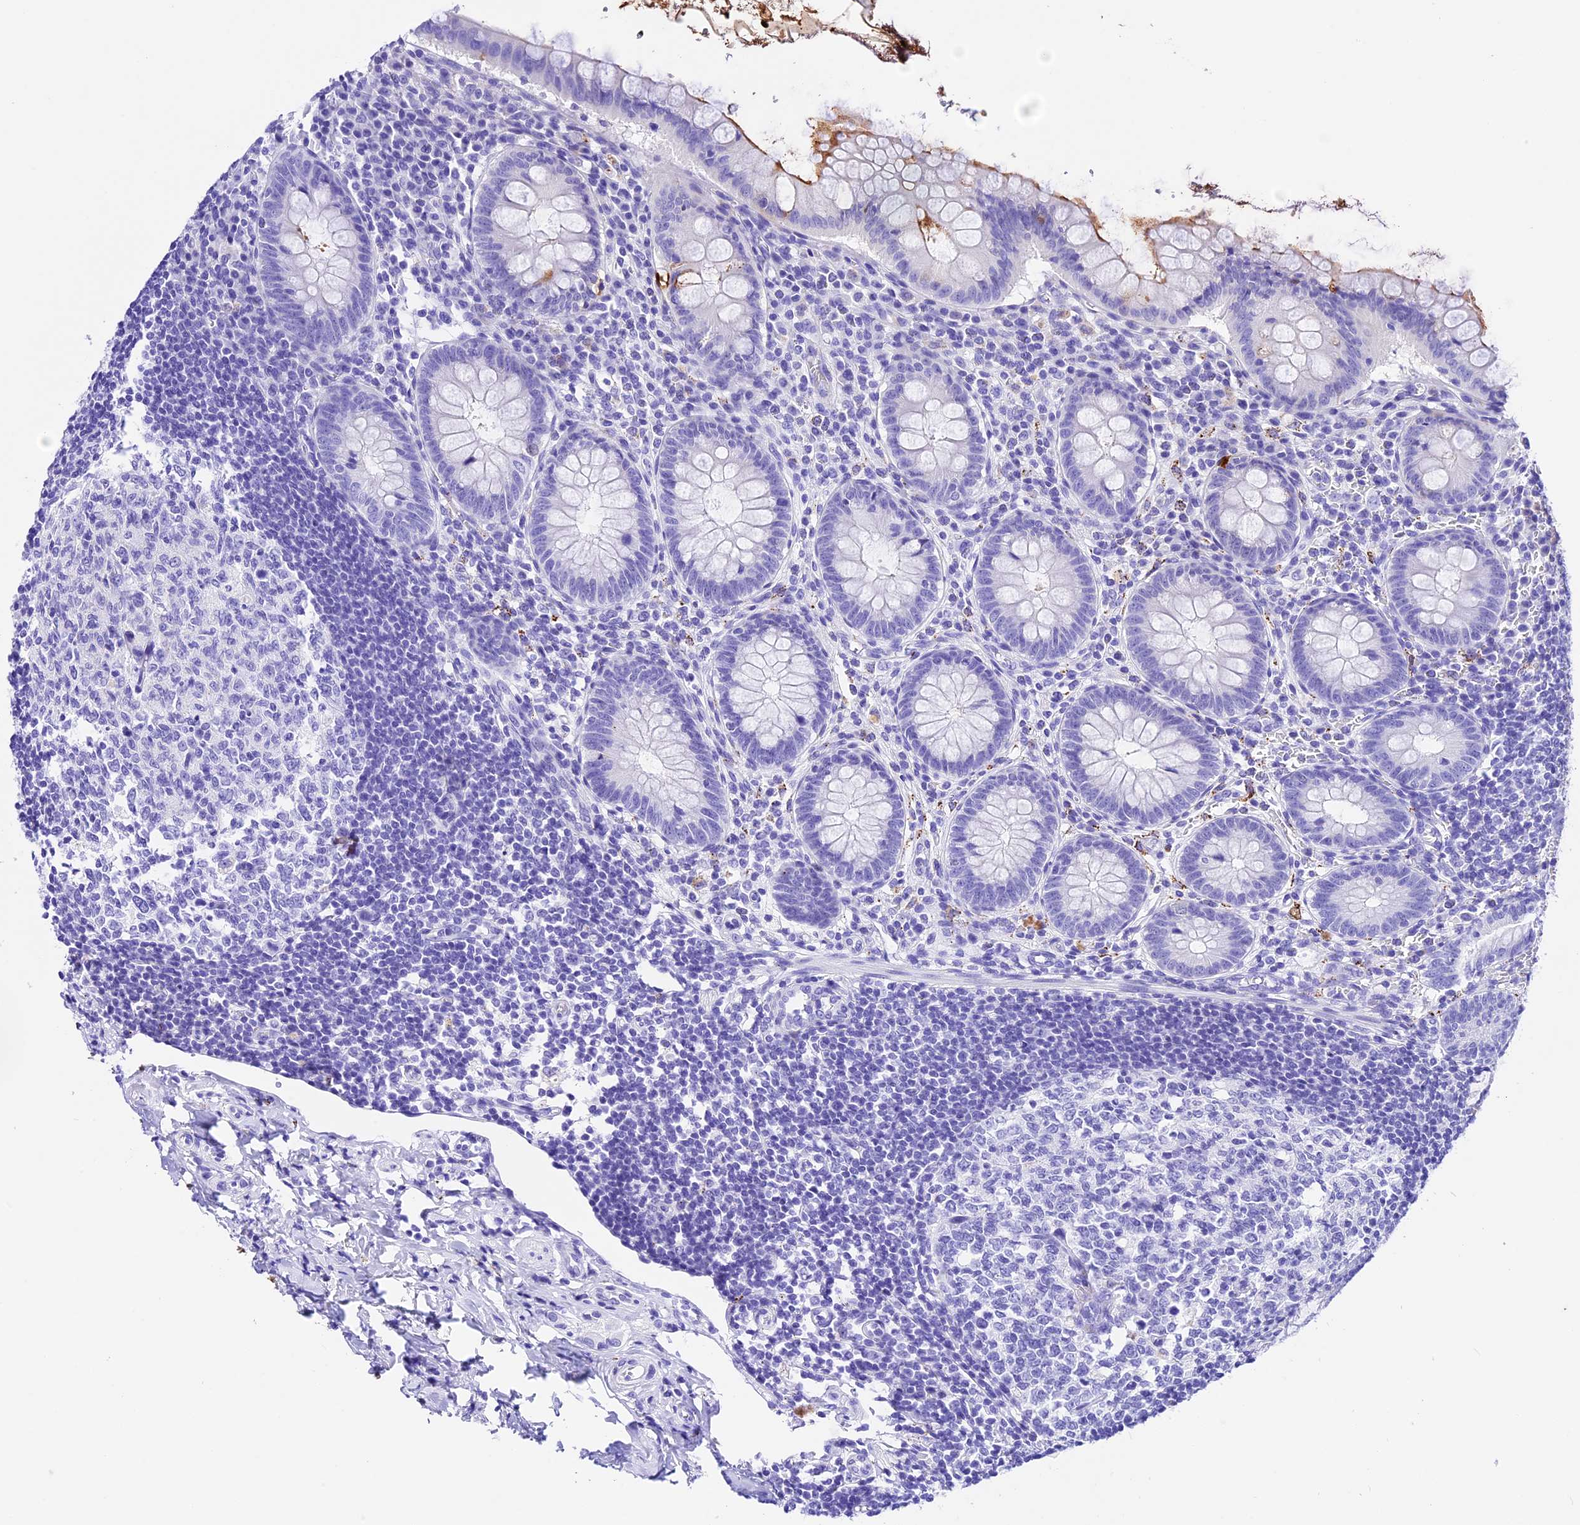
{"staining": {"intensity": "negative", "quantity": "none", "location": "none"}, "tissue": "appendix", "cell_type": "Glandular cells", "image_type": "normal", "snomed": [{"axis": "morphology", "description": "Normal tissue, NOS"}, {"axis": "topography", "description": "Appendix"}], "caption": "Immunohistochemistry of benign appendix displays no positivity in glandular cells.", "gene": "PSG11", "patient": {"sex": "female", "age": 33}}